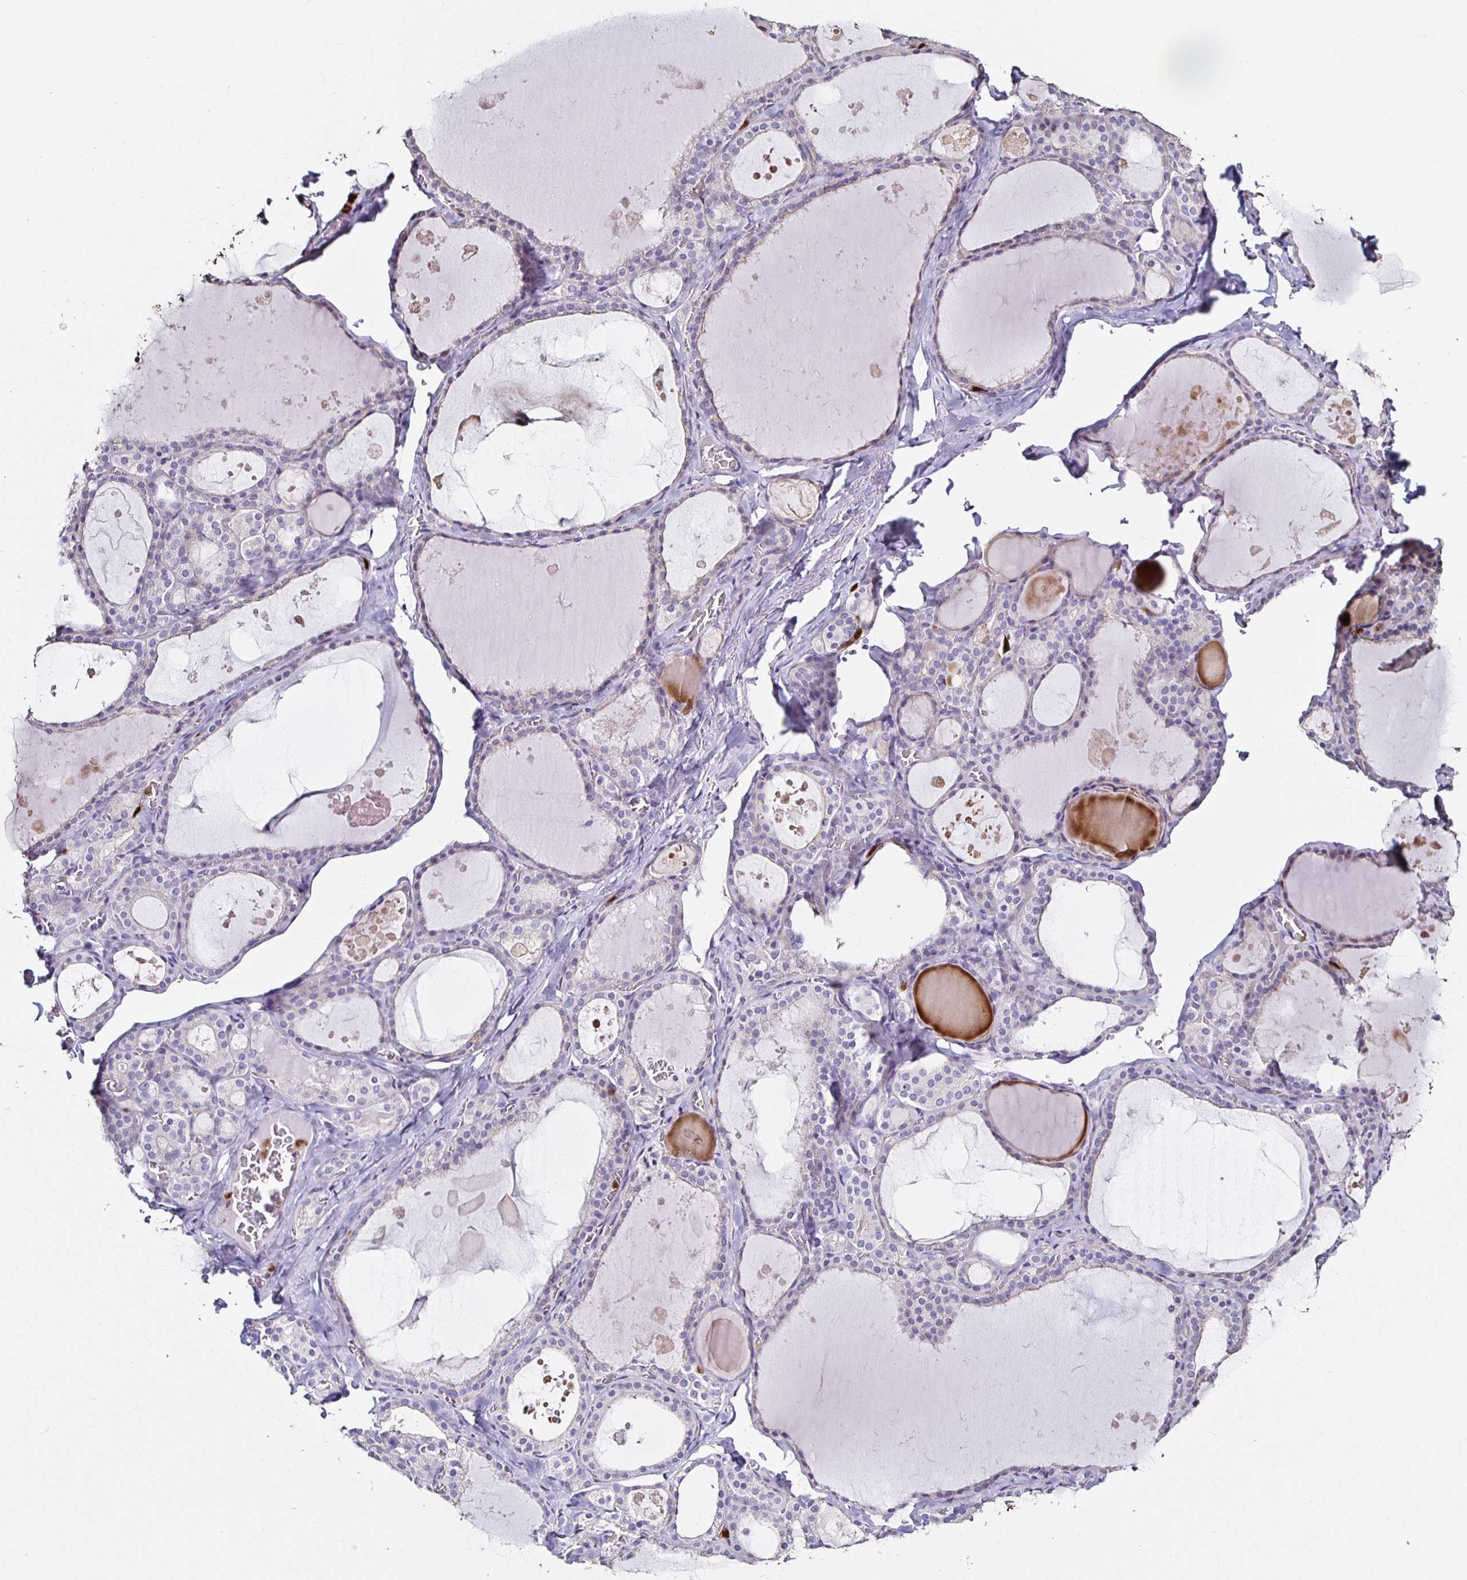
{"staining": {"intensity": "negative", "quantity": "none", "location": "none"}, "tissue": "thyroid gland", "cell_type": "Glandular cells", "image_type": "normal", "snomed": [{"axis": "morphology", "description": "Normal tissue, NOS"}, {"axis": "topography", "description": "Thyroid gland"}], "caption": "The image displays no staining of glandular cells in normal thyroid gland. (Stains: DAB immunohistochemistry with hematoxylin counter stain, Microscopy: brightfield microscopy at high magnification).", "gene": "TLR4", "patient": {"sex": "male", "age": 56}}